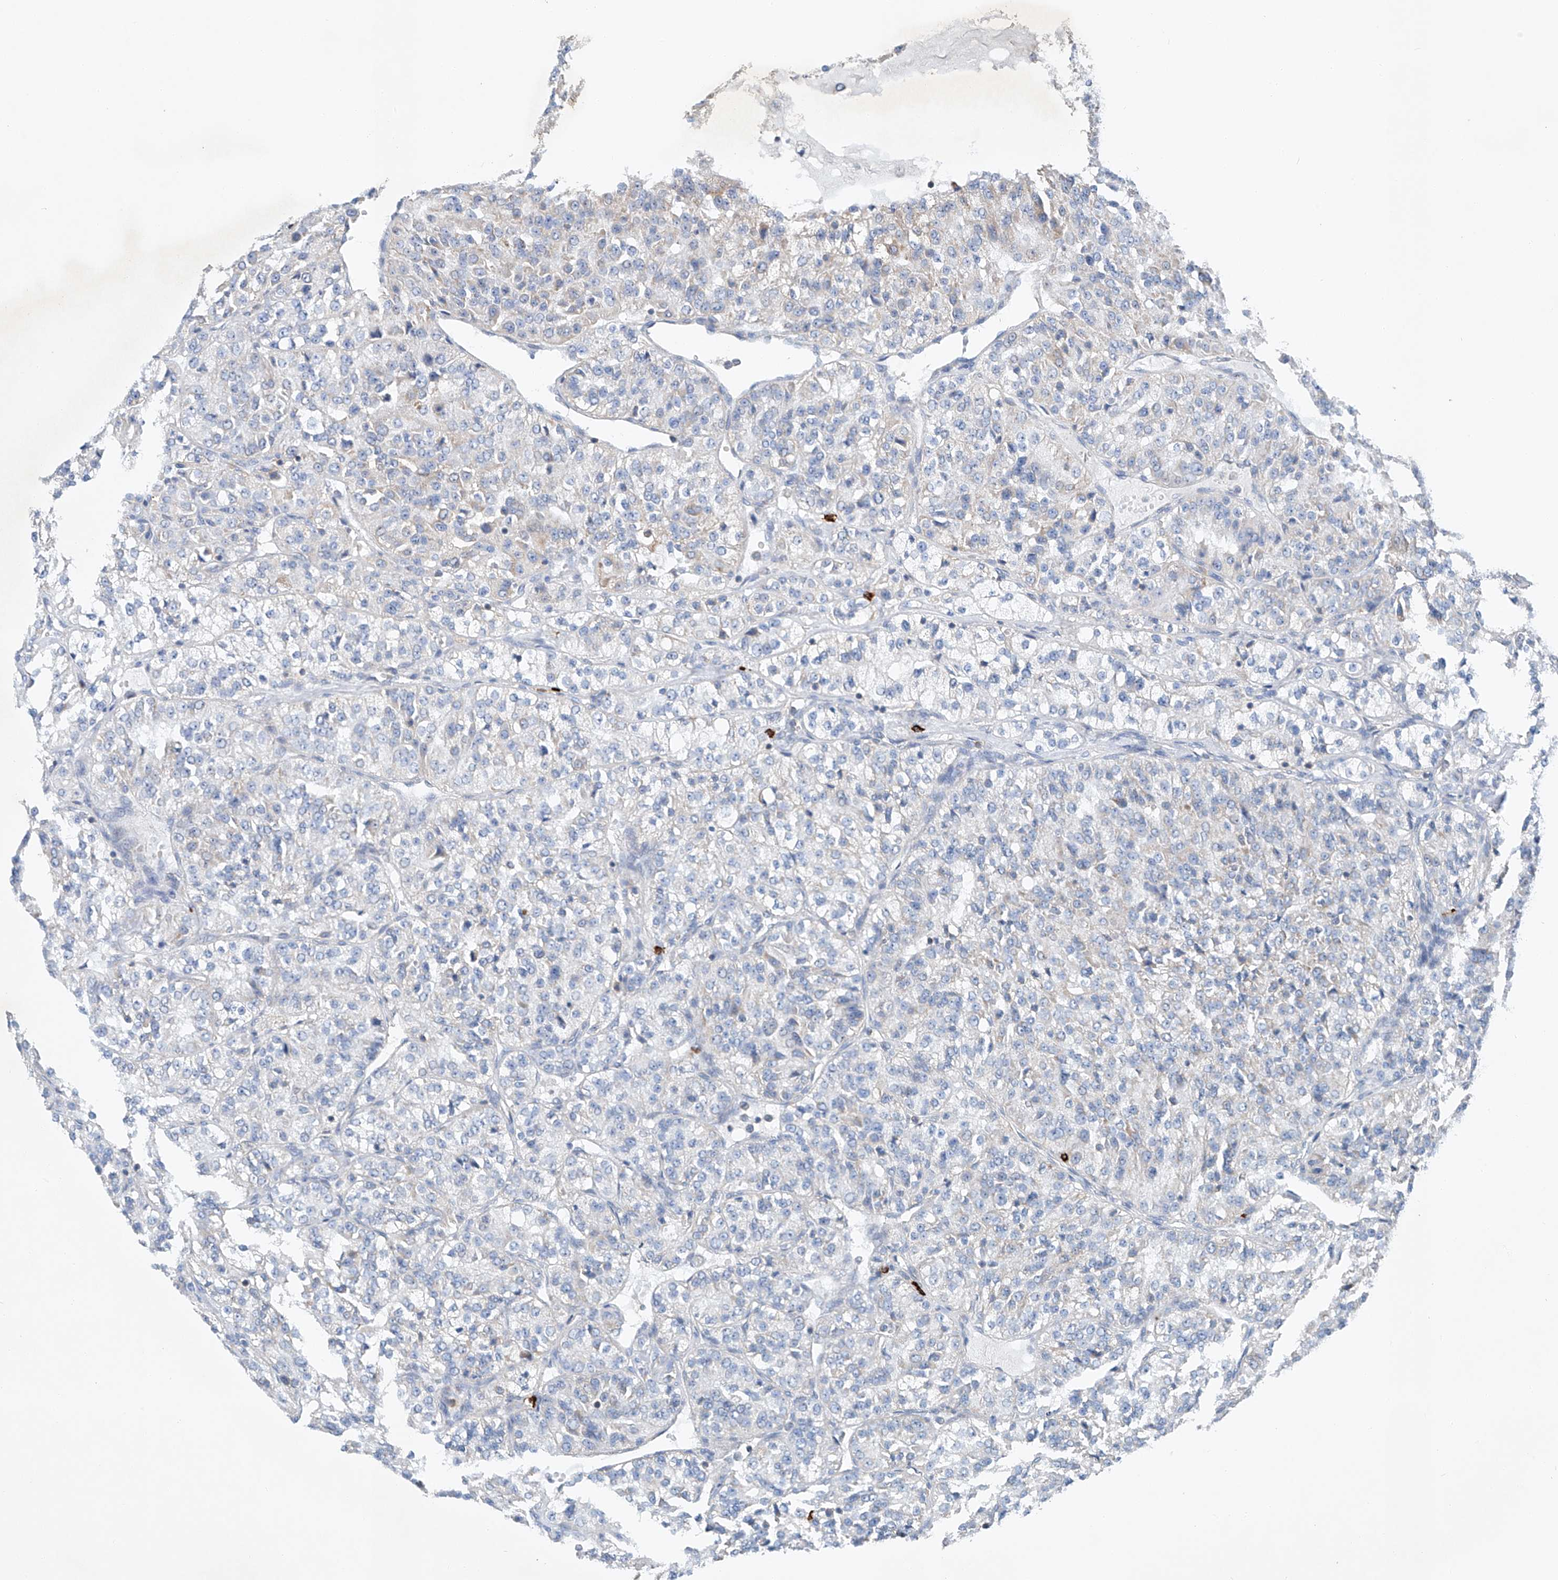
{"staining": {"intensity": "weak", "quantity": "<25%", "location": "cytoplasmic/membranous"}, "tissue": "renal cancer", "cell_type": "Tumor cells", "image_type": "cancer", "snomed": [{"axis": "morphology", "description": "Adenocarcinoma, NOS"}, {"axis": "topography", "description": "Kidney"}], "caption": "Renal adenocarcinoma was stained to show a protein in brown. There is no significant staining in tumor cells.", "gene": "KLF15", "patient": {"sex": "female", "age": 63}}